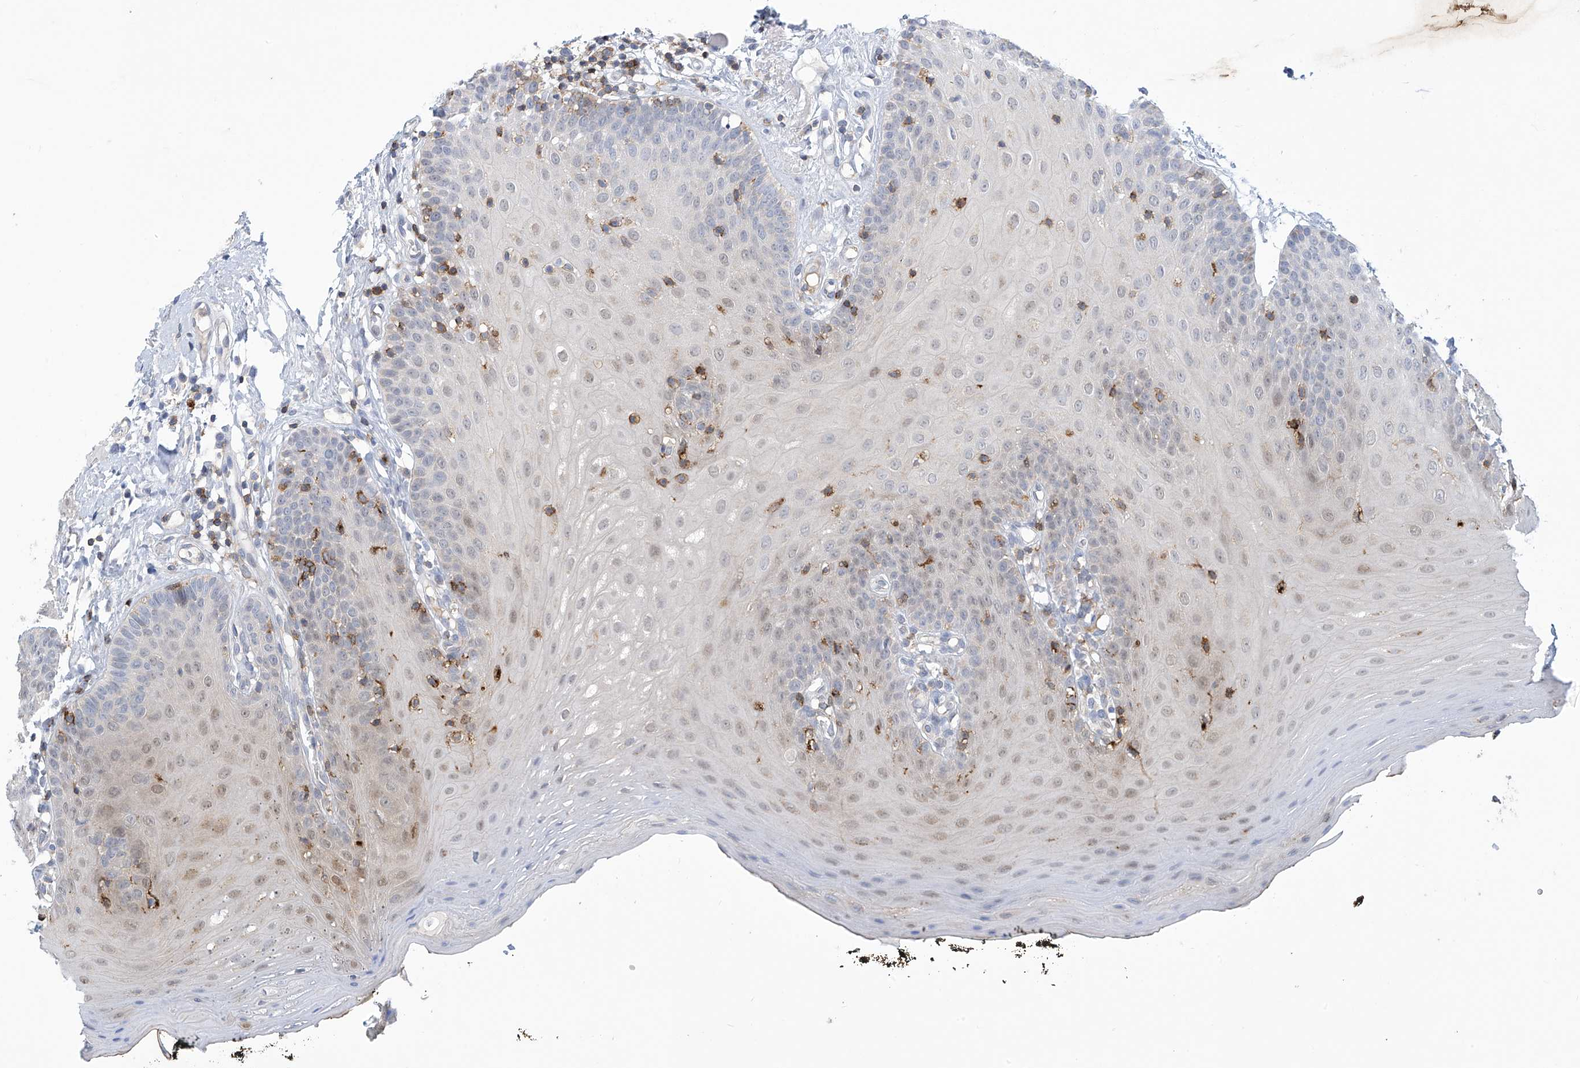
{"staining": {"intensity": "weak", "quantity": "<25%", "location": "nuclear"}, "tissue": "oral mucosa", "cell_type": "Squamous epithelial cells", "image_type": "normal", "snomed": [{"axis": "morphology", "description": "Normal tissue, NOS"}, {"axis": "topography", "description": "Oral tissue"}], "caption": "Immunohistochemistry photomicrograph of benign oral mucosa: human oral mucosa stained with DAB displays no significant protein staining in squamous epithelial cells.", "gene": "IBA57", "patient": {"sex": "male", "age": 74}}